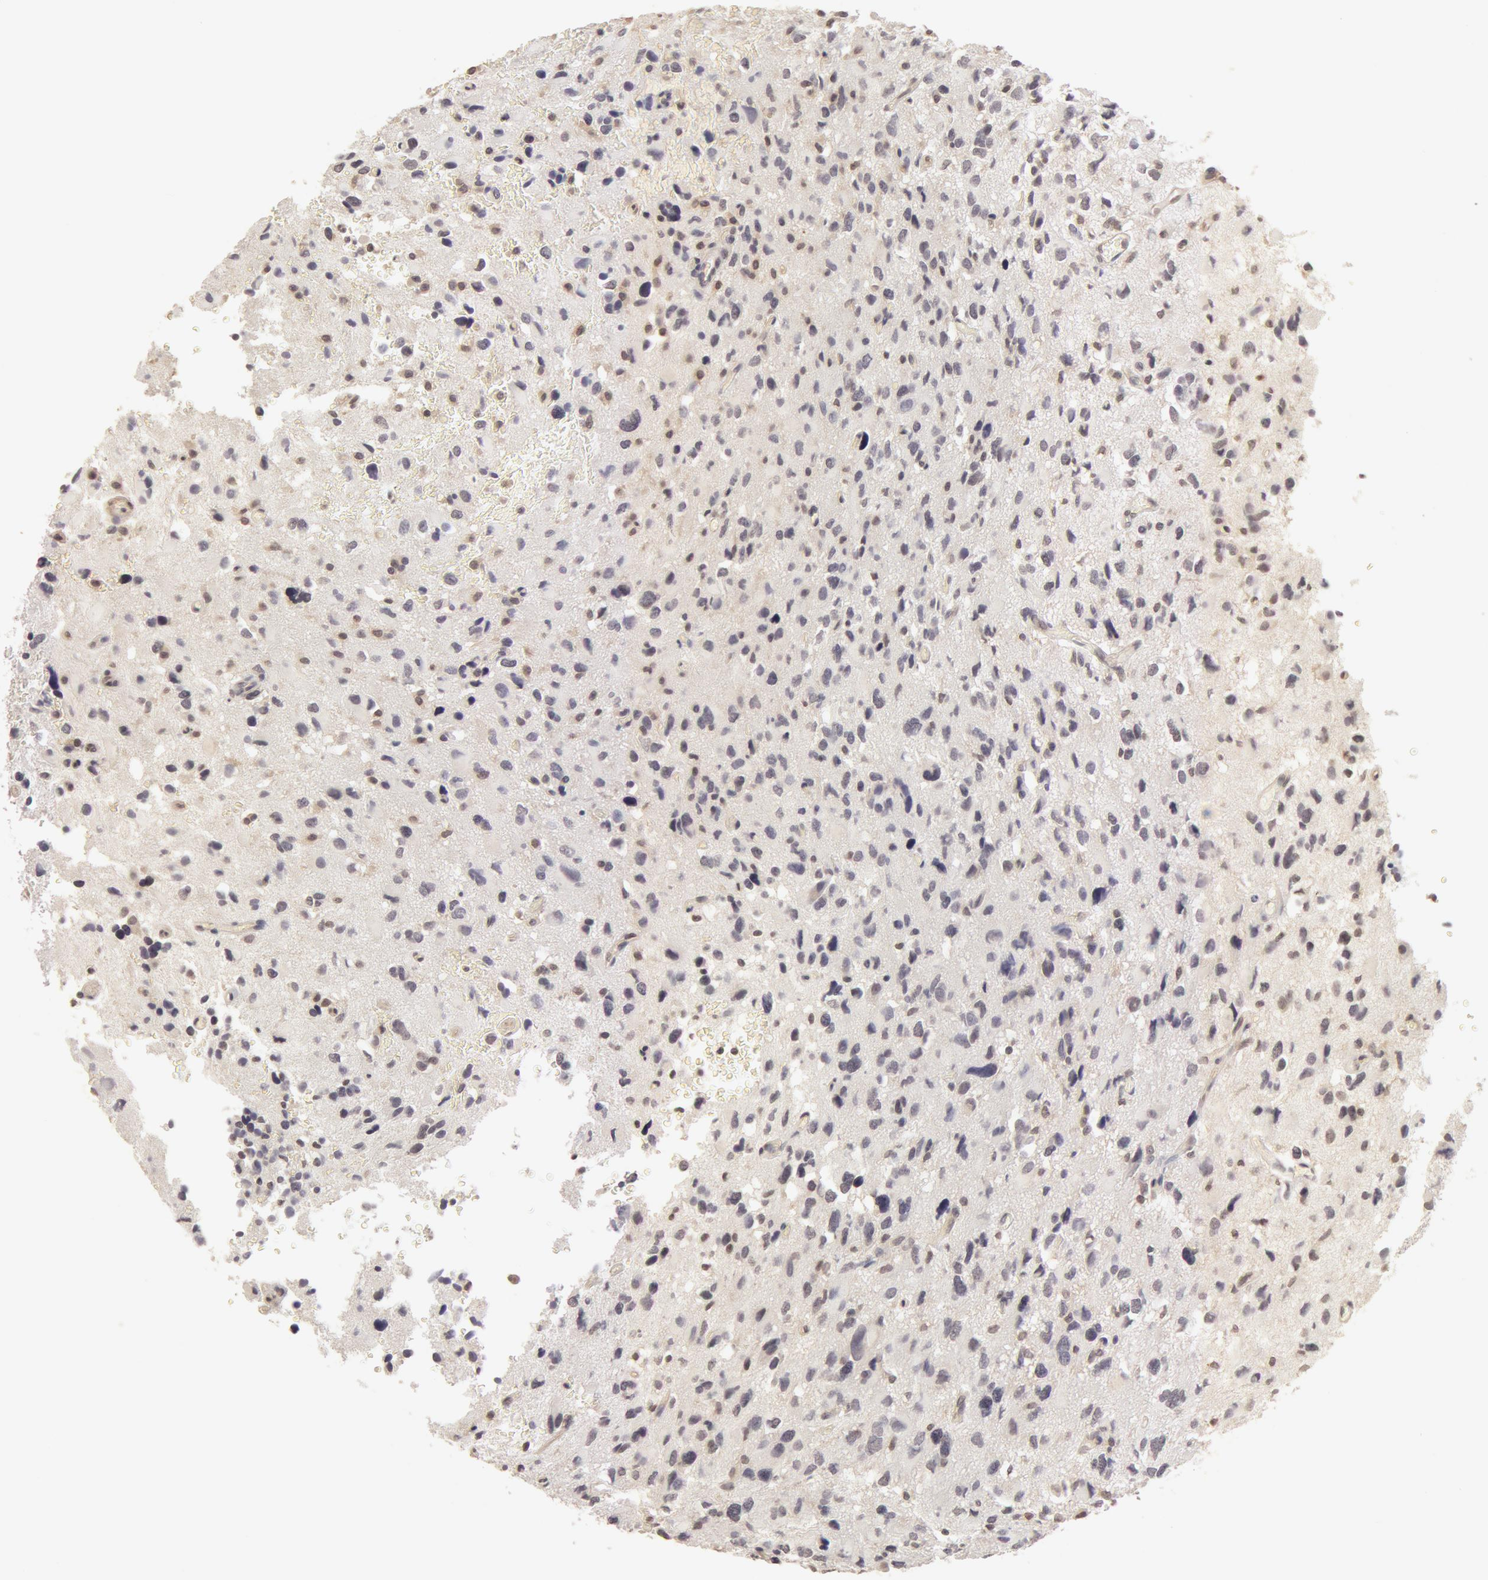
{"staining": {"intensity": "negative", "quantity": "none", "location": "none"}, "tissue": "glioma", "cell_type": "Tumor cells", "image_type": "cancer", "snomed": [{"axis": "morphology", "description": "Glioma, malignant, High grade"}, {"axis": "topography", "description": "Brain"}], "caption": "Immunohistochemistry micrograph of human glioma stained for a protein (brown), which demonstrates no expression in tumor cells.", "gene": "ADAM10", "patient": {"sex": "male", "age": 69}}